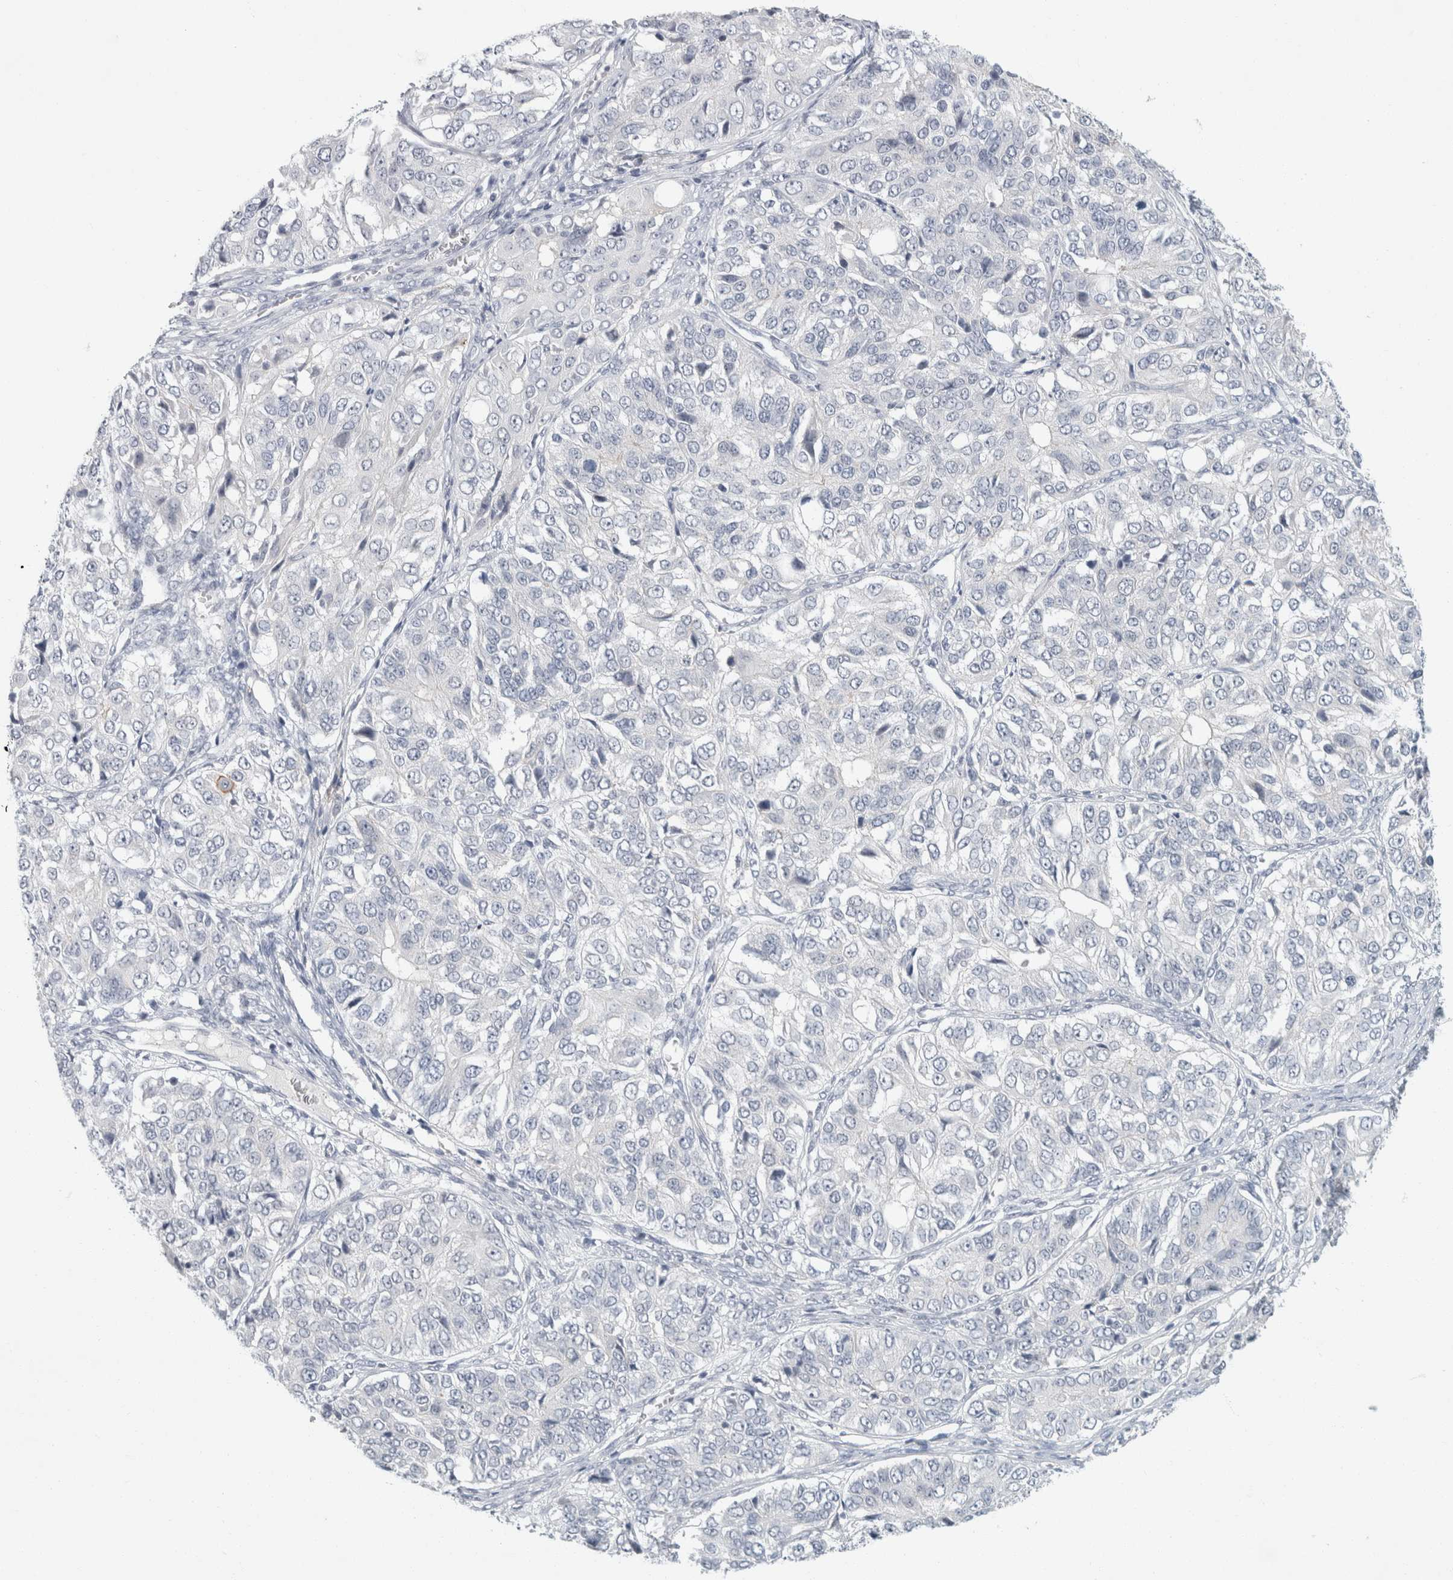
{"staining": {"intensity": "negative", "quantity": "none", "location": "none"}, "tissue": "ovarian cancer", "cell_type": "Tumor cells", "image_type": "cancer", "snomed": [{"axis": "morphology", "description": "Carcinoma, endometroid"}, {"axis": "topography", "description": "Ovary"}], "caption": "Ovarian endometroid carcinoma stained for a protein using immunohistochemistry (IHC) exhibits no positivity tumor cells.", "gene": "NIPA1", "patient": {"sex": "female", "age": 51}}